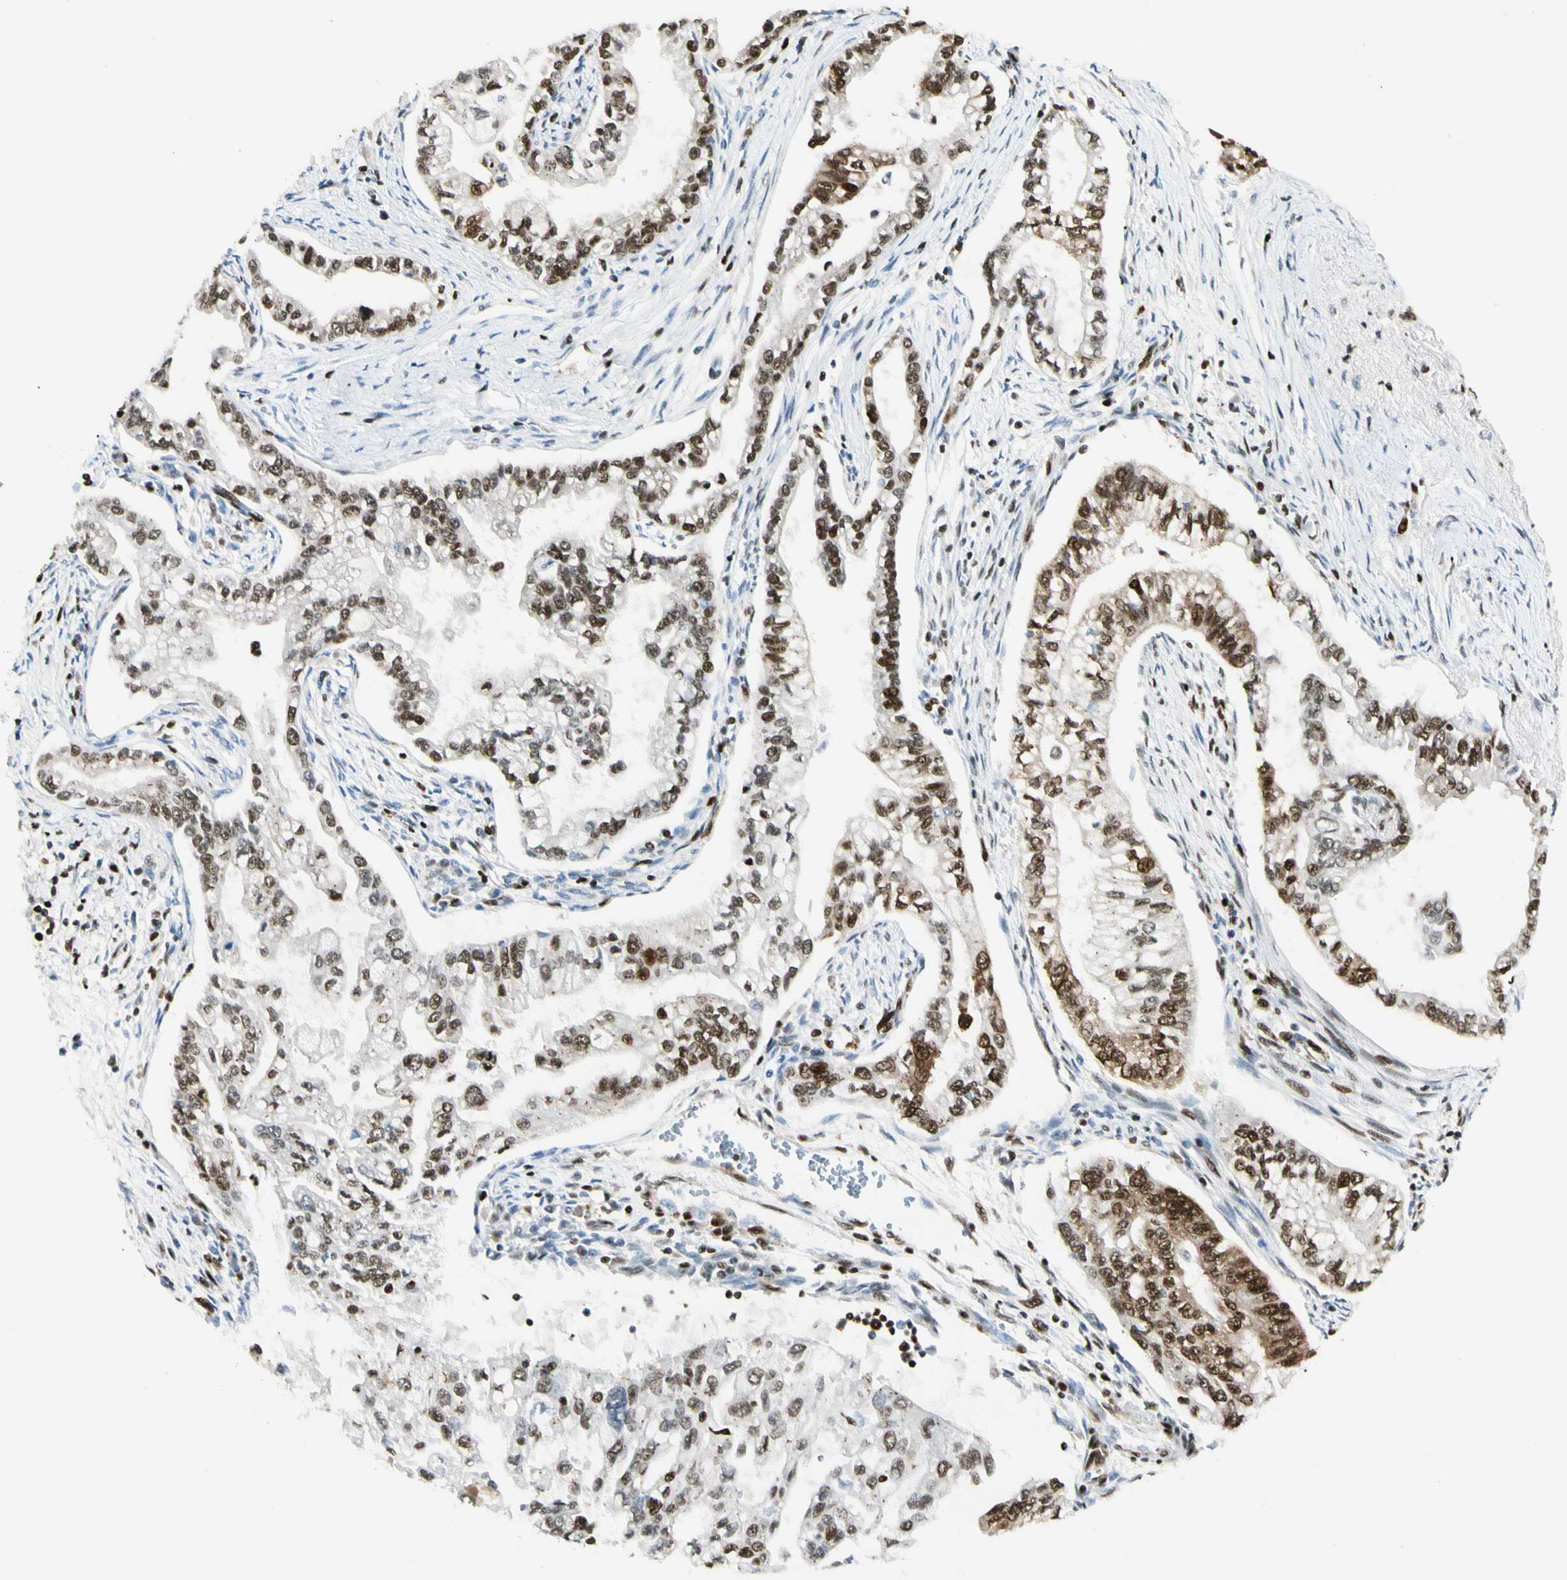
{"staining": {"intensity": "strong", "quantity": ">75%", "location": "cytoplasmic/membranous,nuclear"}, "tissue": "pancreatic cancer", "cell_type": "Tumor cells", "image_type": "cancer", "snomed": [{"axis": "morphology", "description": "Normal tissue, NOS"}, {"axis": "topography", "description": "Pancreas"}], "caption": "Pancreatic cancer stained with DAB immunohistochemistry (IHC) displays high levels of strong cytoplasmic/membranous and nuclear expression in approximately >75% of tumor cells.", "gene": "FUS", "patient": {"sex": "male", "age": 42}}